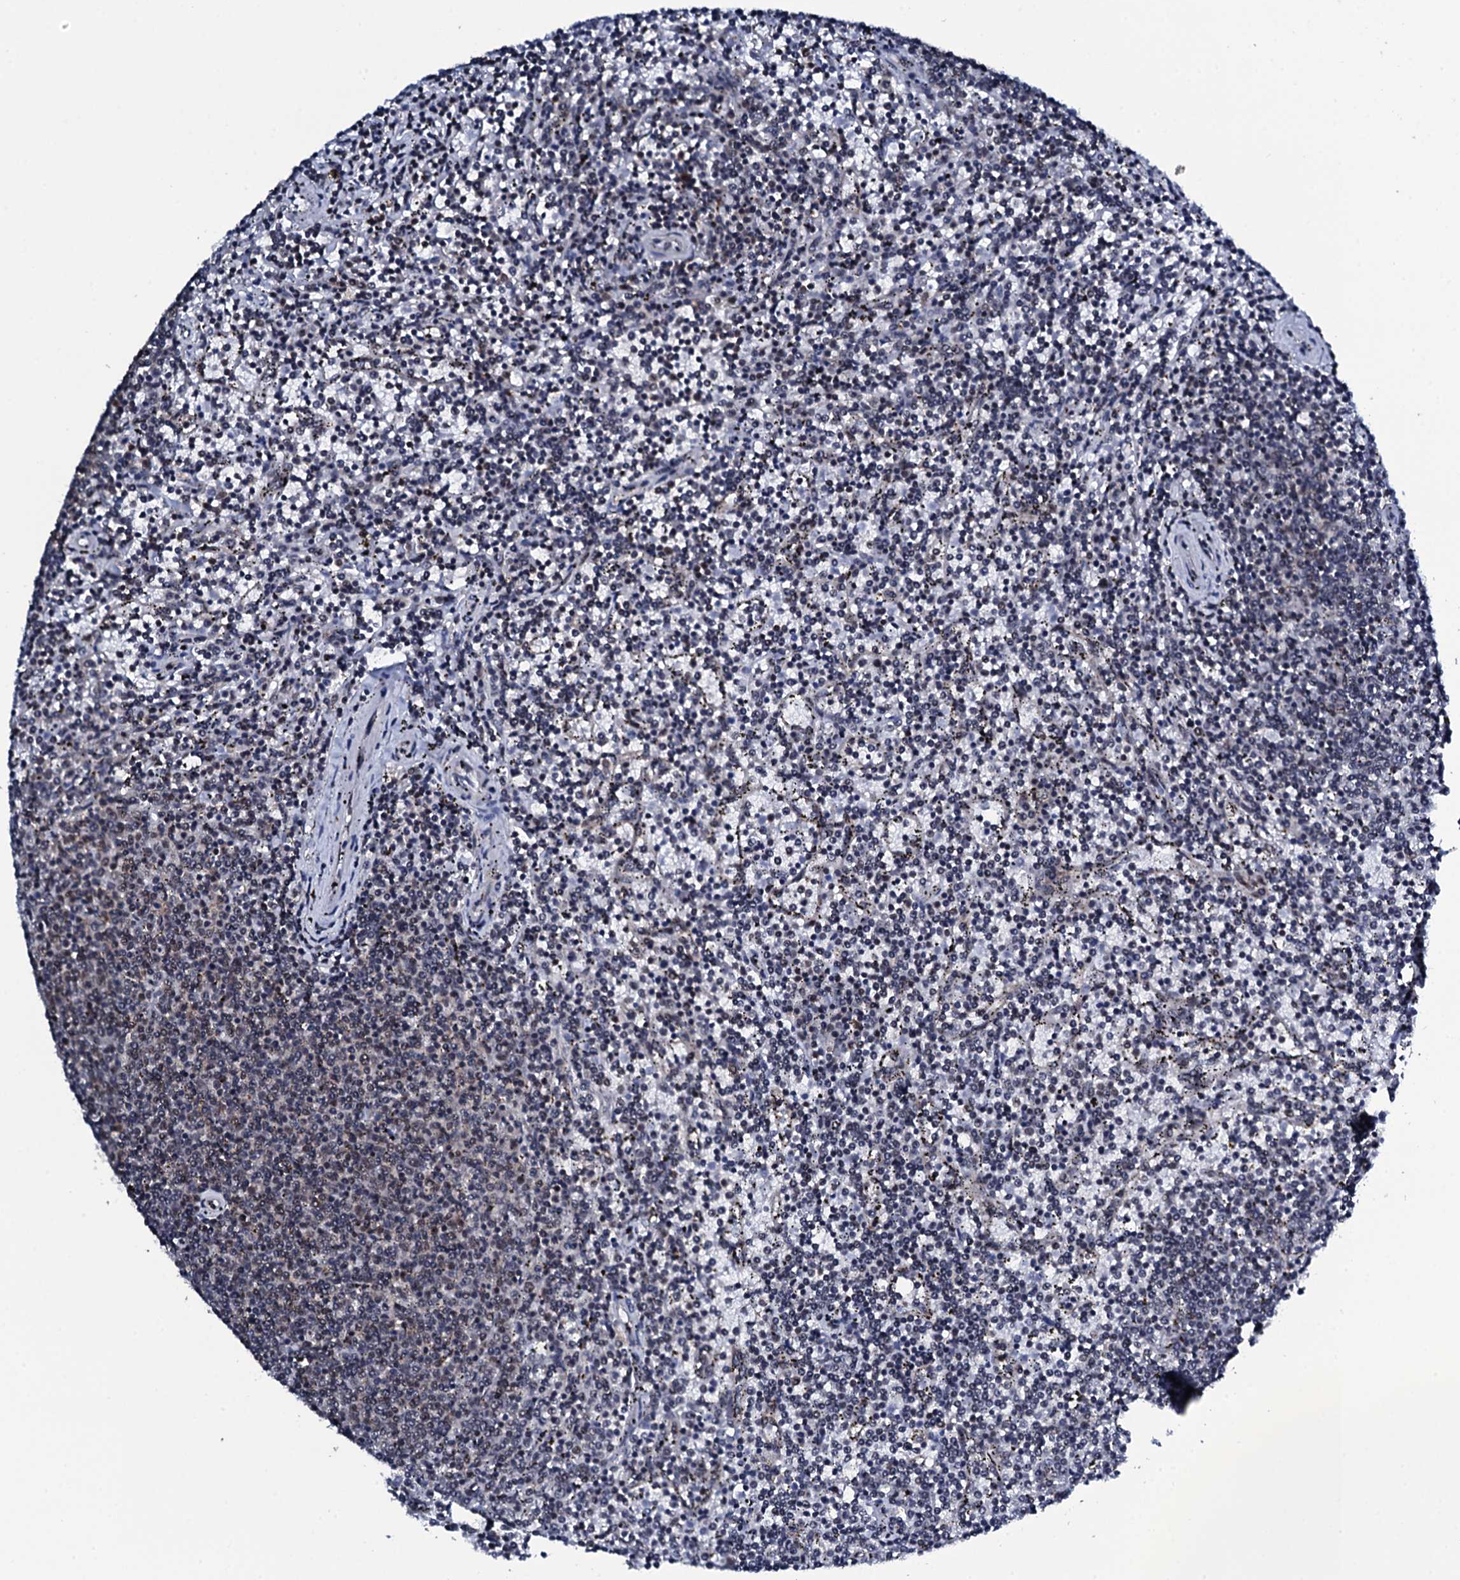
{"staining": {"intensity": "negative", "quantity": "none", "location": "none"}, "tissue": "lymphoma", "cell_type": "Tumor cells", "image_type": "cancer", "snomed": [{"axis": "morphology", "description": "Malignant lymphoma, non-Hodgkin's type, Low grade"}, {"axis": "topography", "description": "Spleen"}], "caption": "Tumor cells are negative for protein expression in human lymphoma.", "gene": "CWC15", "patient": {"sex": "female", "age": 50}}